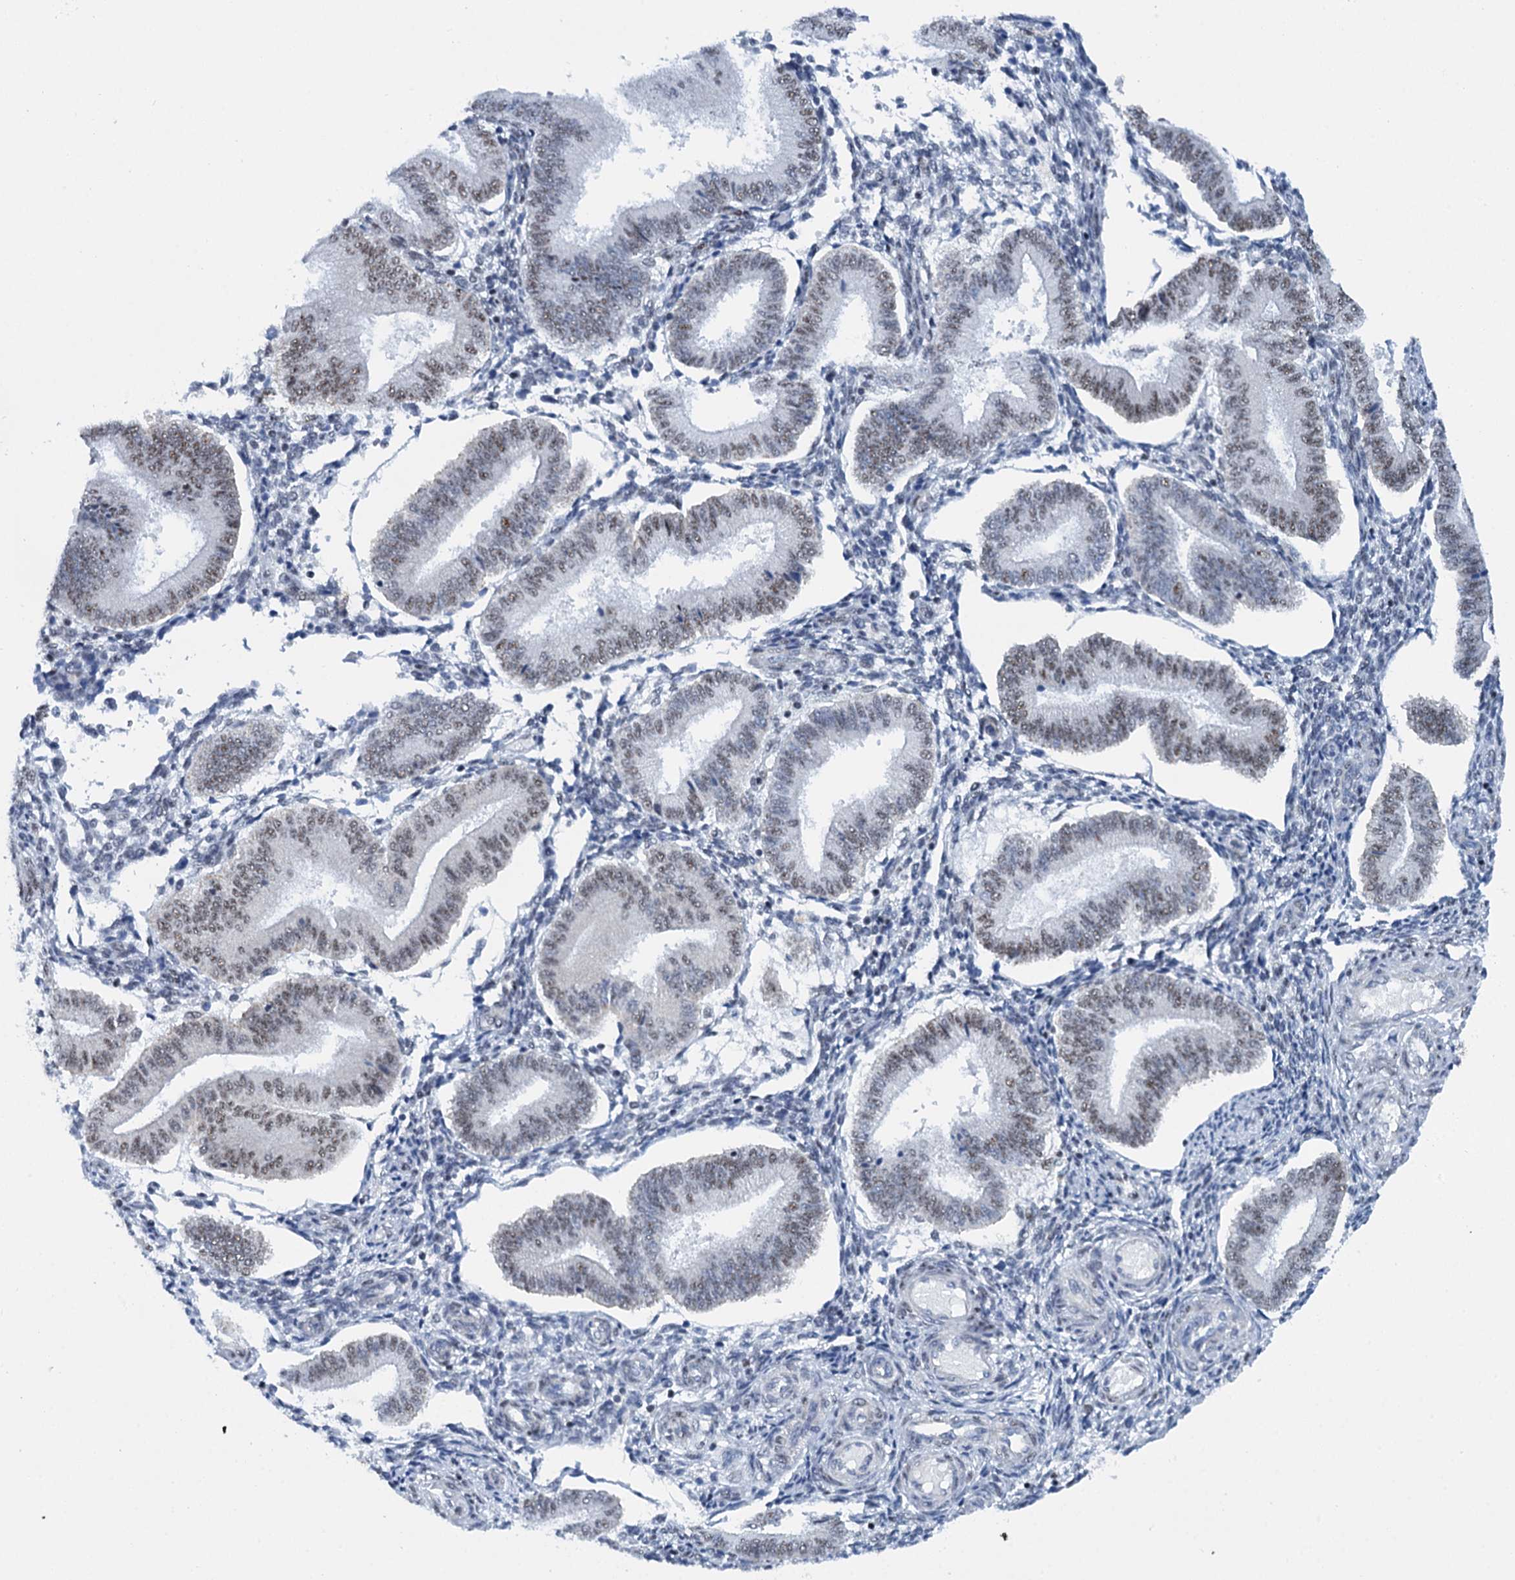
{"staining": {"intensity": "negative", "quantity": "none", "location": "none"}, "tissue": "endometrium", "cell_type": "Cells in endometrial stroma", "image_type": "normal", "snomed": [{"axis": "morphology", "description": "Normal tissue, NOS"}, {"axis": "topography", "description": "Endometrium"}], "caption": "The photomicrograph demonstrates no staining of cells in endometrial stroma in normal endometrium. (IHC, brightfield microscopy, high magnification).", "gene": "SREK1", "patient": {"sex": "female", "age": 39}}